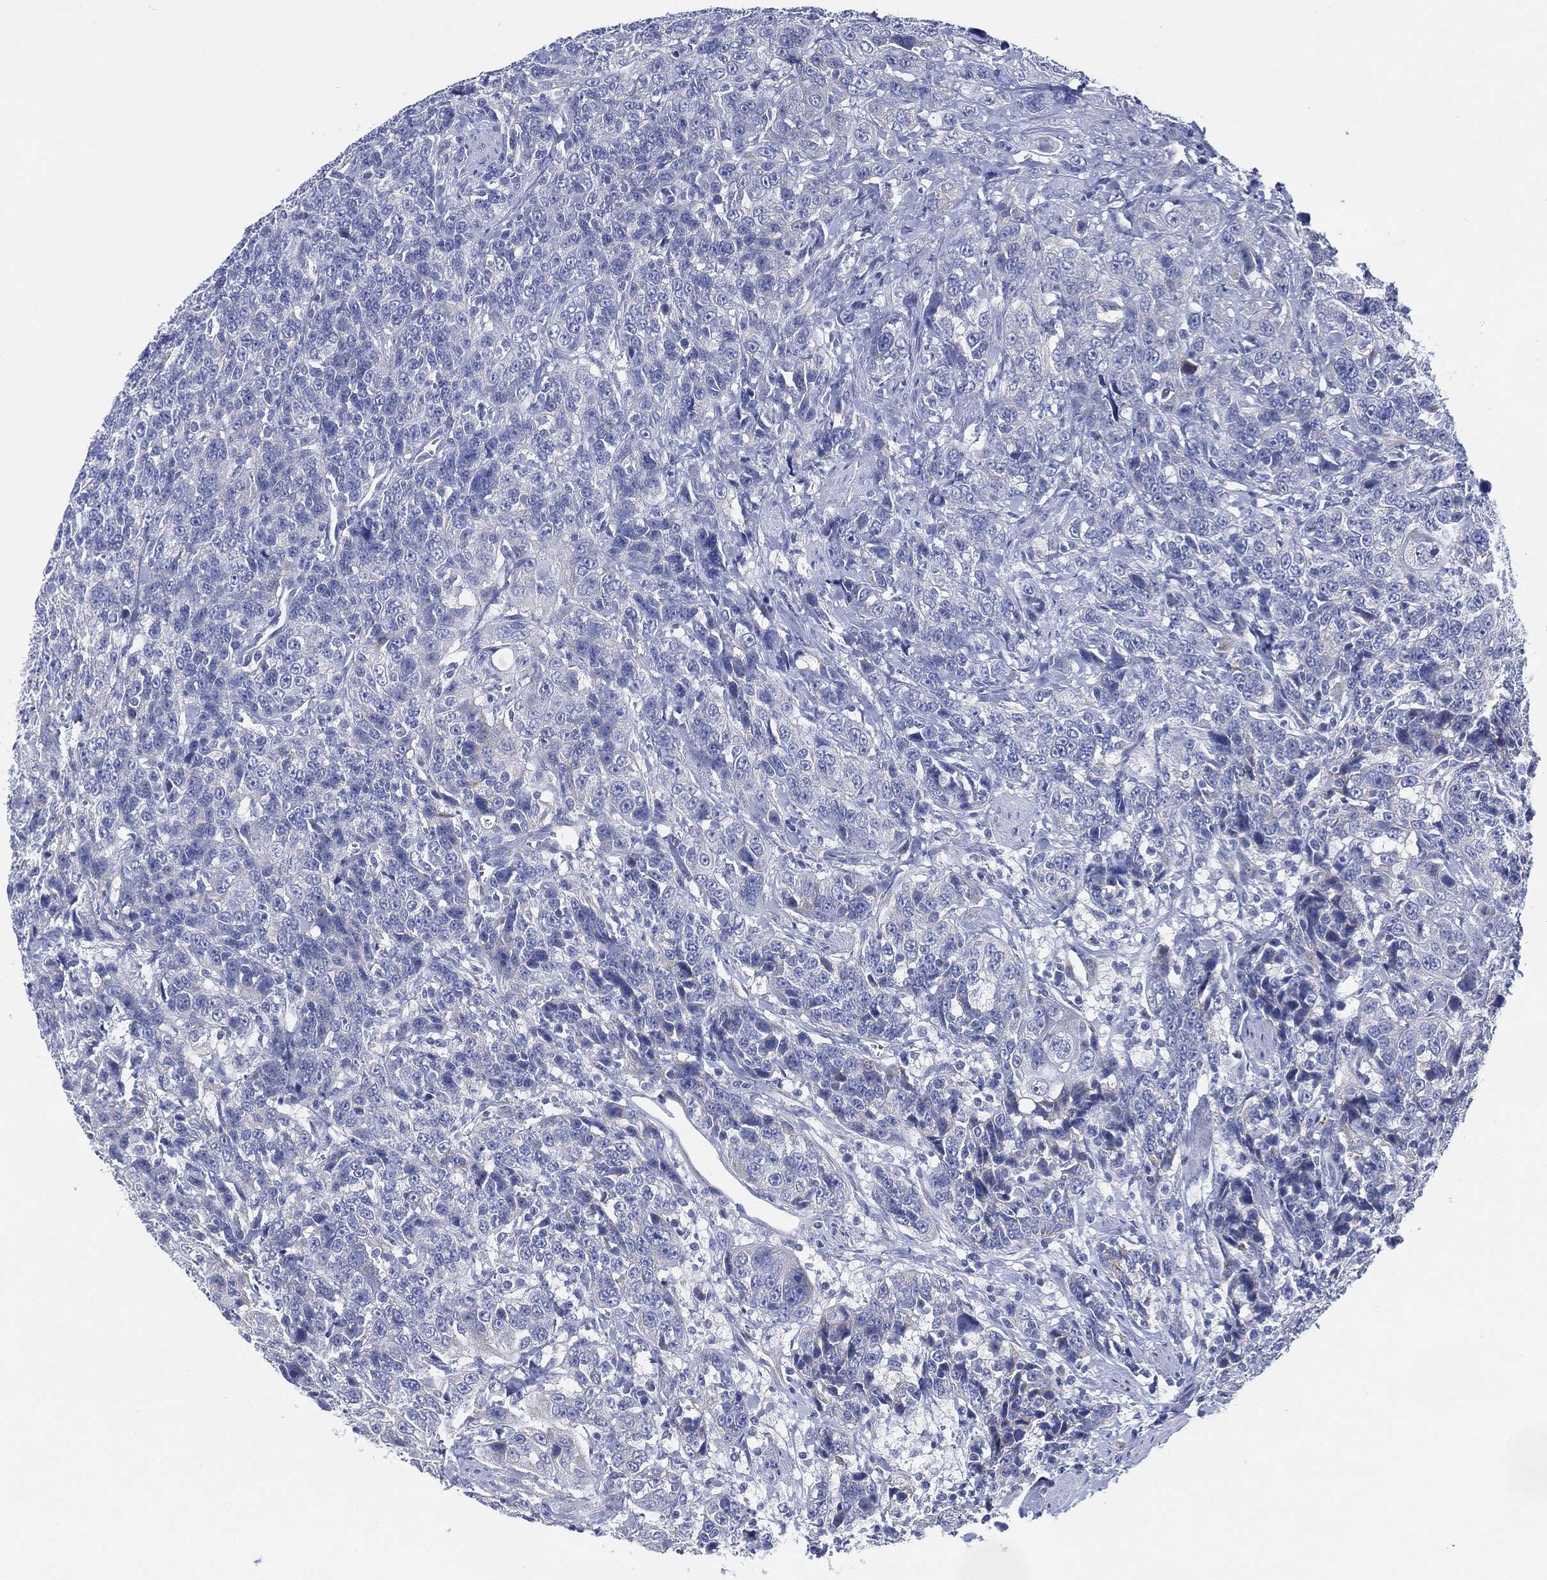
{"staining": {"intensity": "negative", "quantity": "none", "location": "none"}, "tissue": "urothelial cancer", "cell_type": "Tumor cells", "image_type": "cancer", "snomed": [{"axis": "morphology", "description": "Urothelial carcinoma, NOS"}, {"axis": "morphology", "description": "Urothelial carcinoma, High grade"}, {"axis": "topography", "description": "Urinary bladder"}], "caption": "DAB immunohistochemical staining of human urothelial cancer demonstrates no significant expression in tumor cells. The staining was performed using DAB (3,3'-diaminobenzidine) to visualize the protein expression in brown, while the nuclei were stained in blue with hematoxylin (Magnification: 20x).", "gene": "ADAD2", "patient": {"sex": "female", "age": 73}}